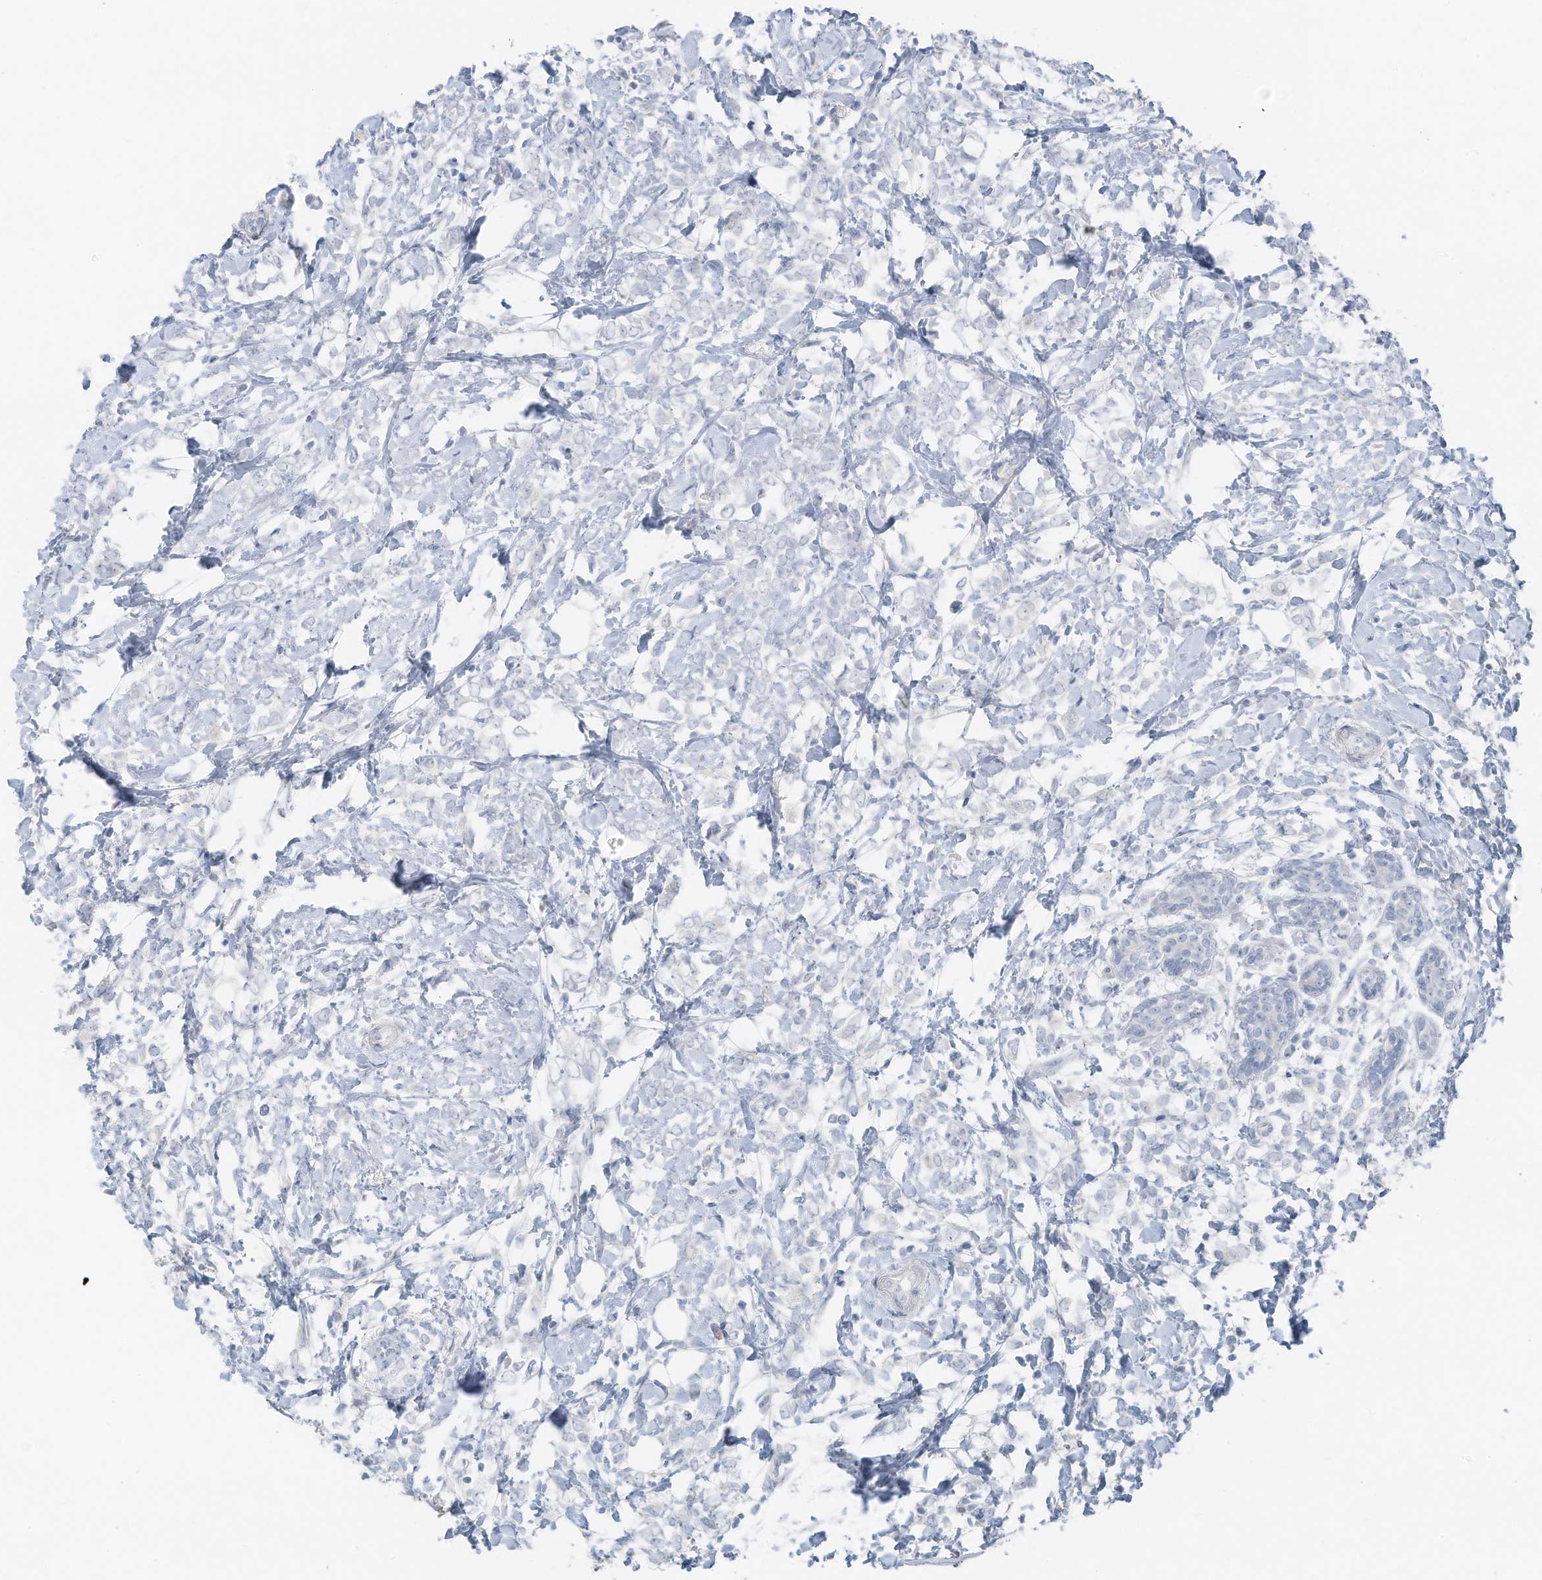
{"staining": {"intensity": "negative", "quantity": "none", "location": "none"}, "tissue": "breast cancer", "cell_type": "Tumor cells", "image_type": "cancer", "snomed": [{"axis": "morphology", "description": "Normal tissue, NOS"}, {"axis": "morphology", "description": "Lobular carcinoma"}, {"axis": "topography", "description": "Breast"}], "caption": "A photomicrograph of human lobular carcinoma (breast) is negative for staining in tumor cells.", "gene": "SLC25A43", "patient": {"sex": "female", "age": 47}}